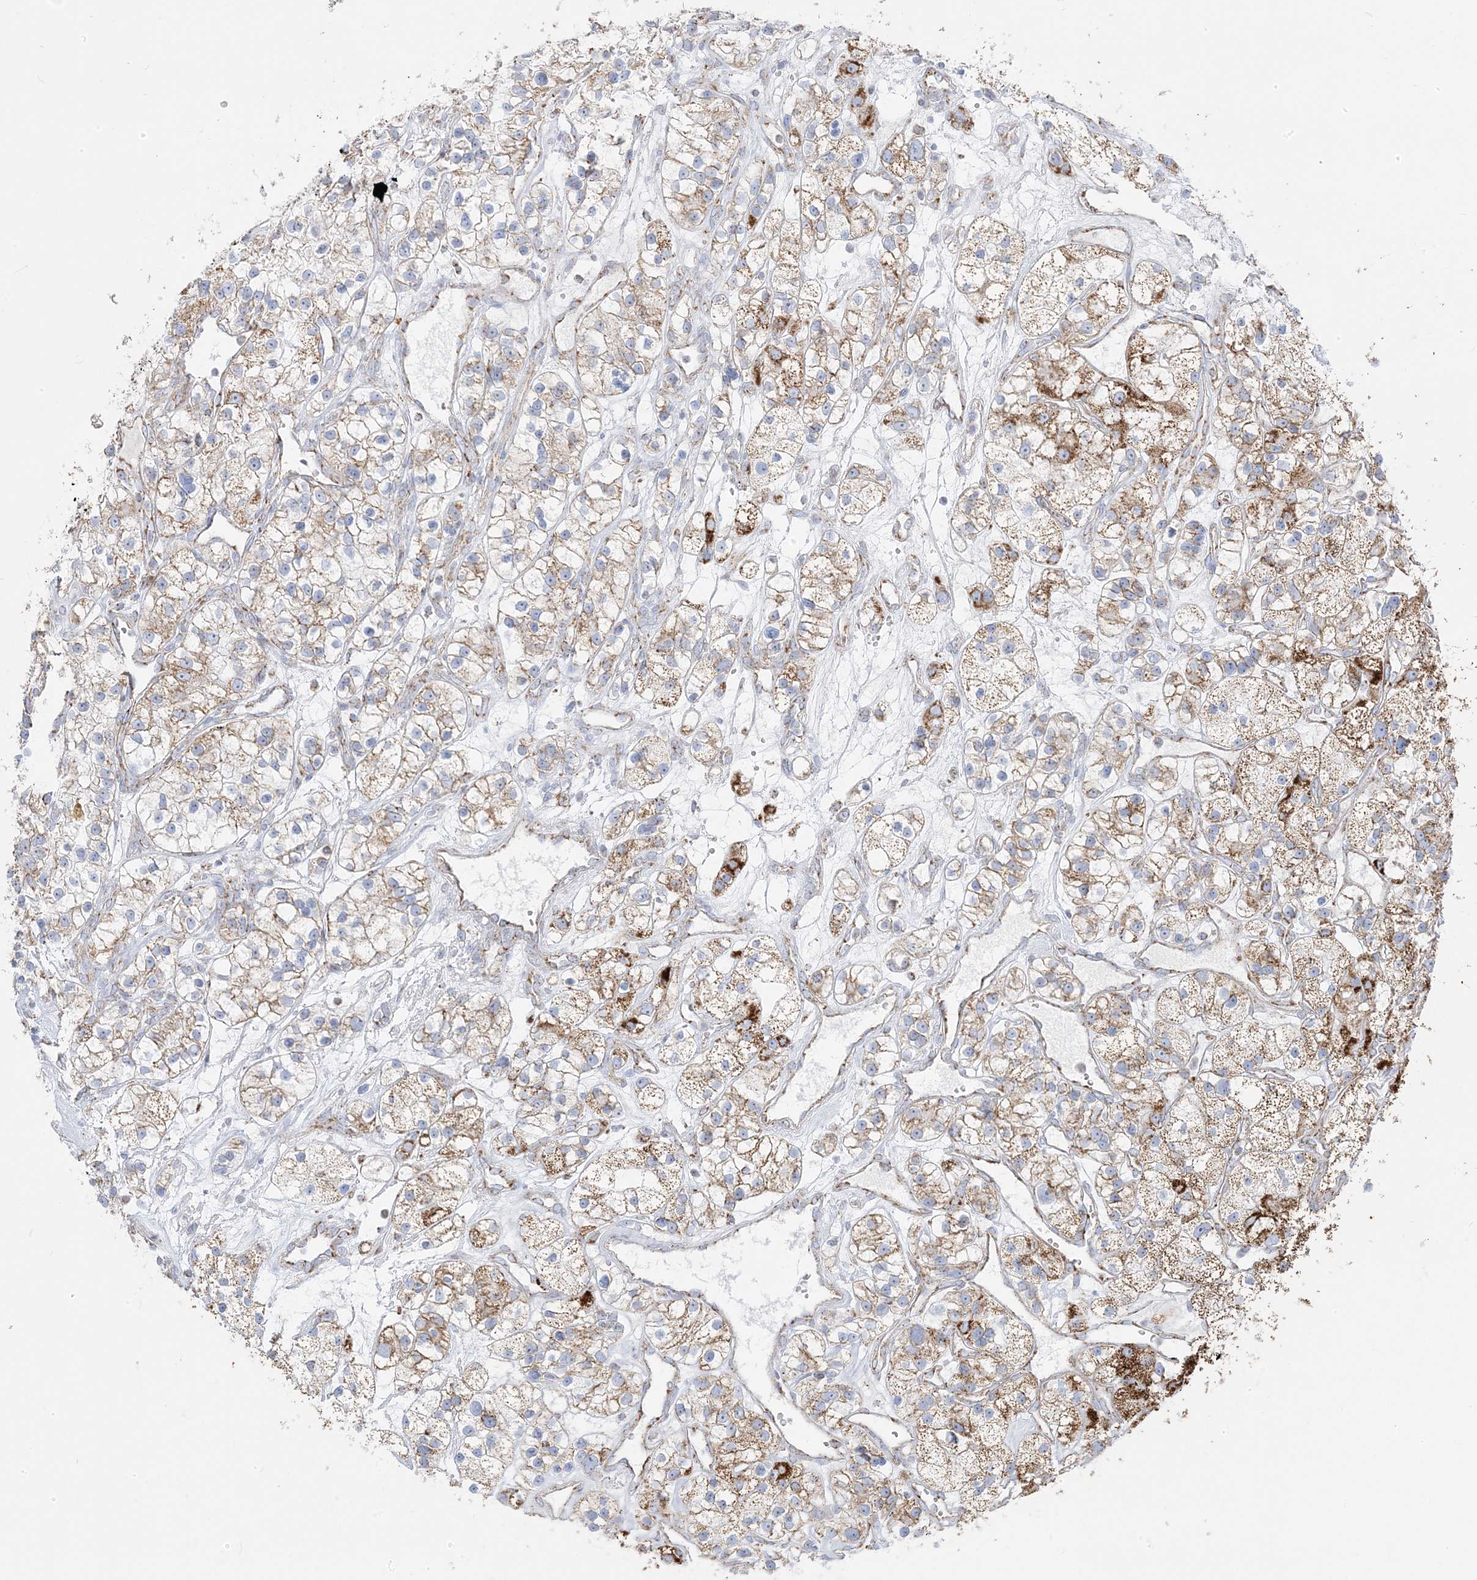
{"staining": {"intensity": "moderate", "quantity": "25%-75%", "location": "cytoplasmic/membranous"}, "tissue": "renal cancer", "cell_type": "Tumor cells", "image_type": "cancer", "snomed": [{"axis": "morphology", "description": "Adenocarcinoma, NOS"}, {"axis": "topography", "description": "Kidney"}], "caption": "Immunohistochemistry (DAB) staining of human renal adenocarcinoma exhibits moderate cytoplasmic/membranous protein expression in about 25%-75% of tumor cells.", "gene": "PCCB", "patient": {"sex": "female", "age": 57}}